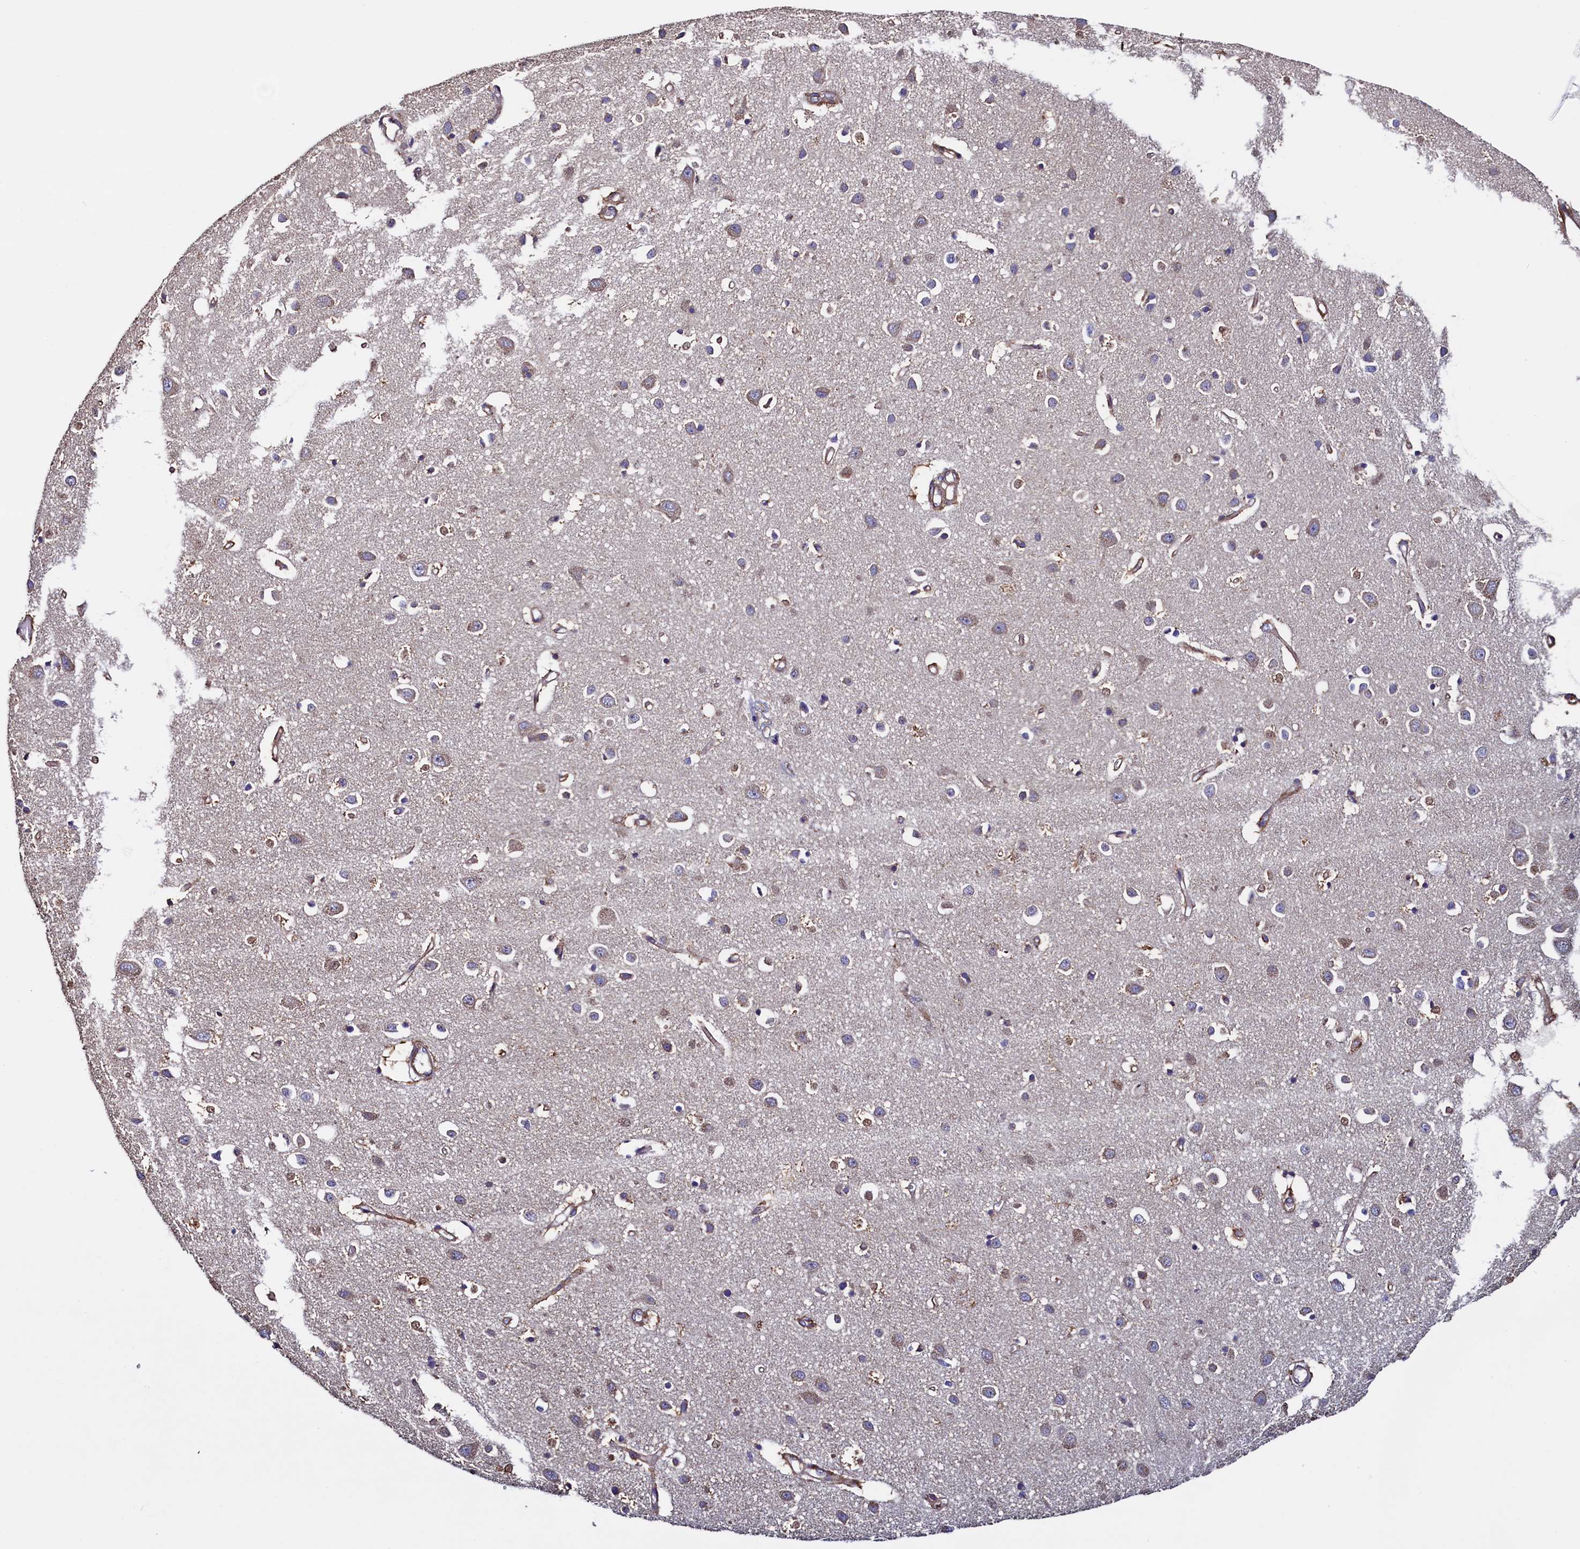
{"staining": {"intensity": "weak", "quantity": ">75%", "location": "cytoplasmic/membranous"}, "tissue": "cerebral cortex", "cell_type": "Endothelial cells", "image_type": "normal", "snomed": [{"axis": "morphology", "description": "Normal tissue, NOS"}, {"axis": "topography", "description": "Cerebral cortex"}], "caption": "This histopathology image reveals unremarkable cerebral cortex stained with IHC to label a protein in brown. The cytoplasmic/membranous of endothelial cells show weak positivity for the protein. Nuclei are counter-stained blue.", "gene": "ATXN2L", "patient": {"sex": "female", "age": 64}}